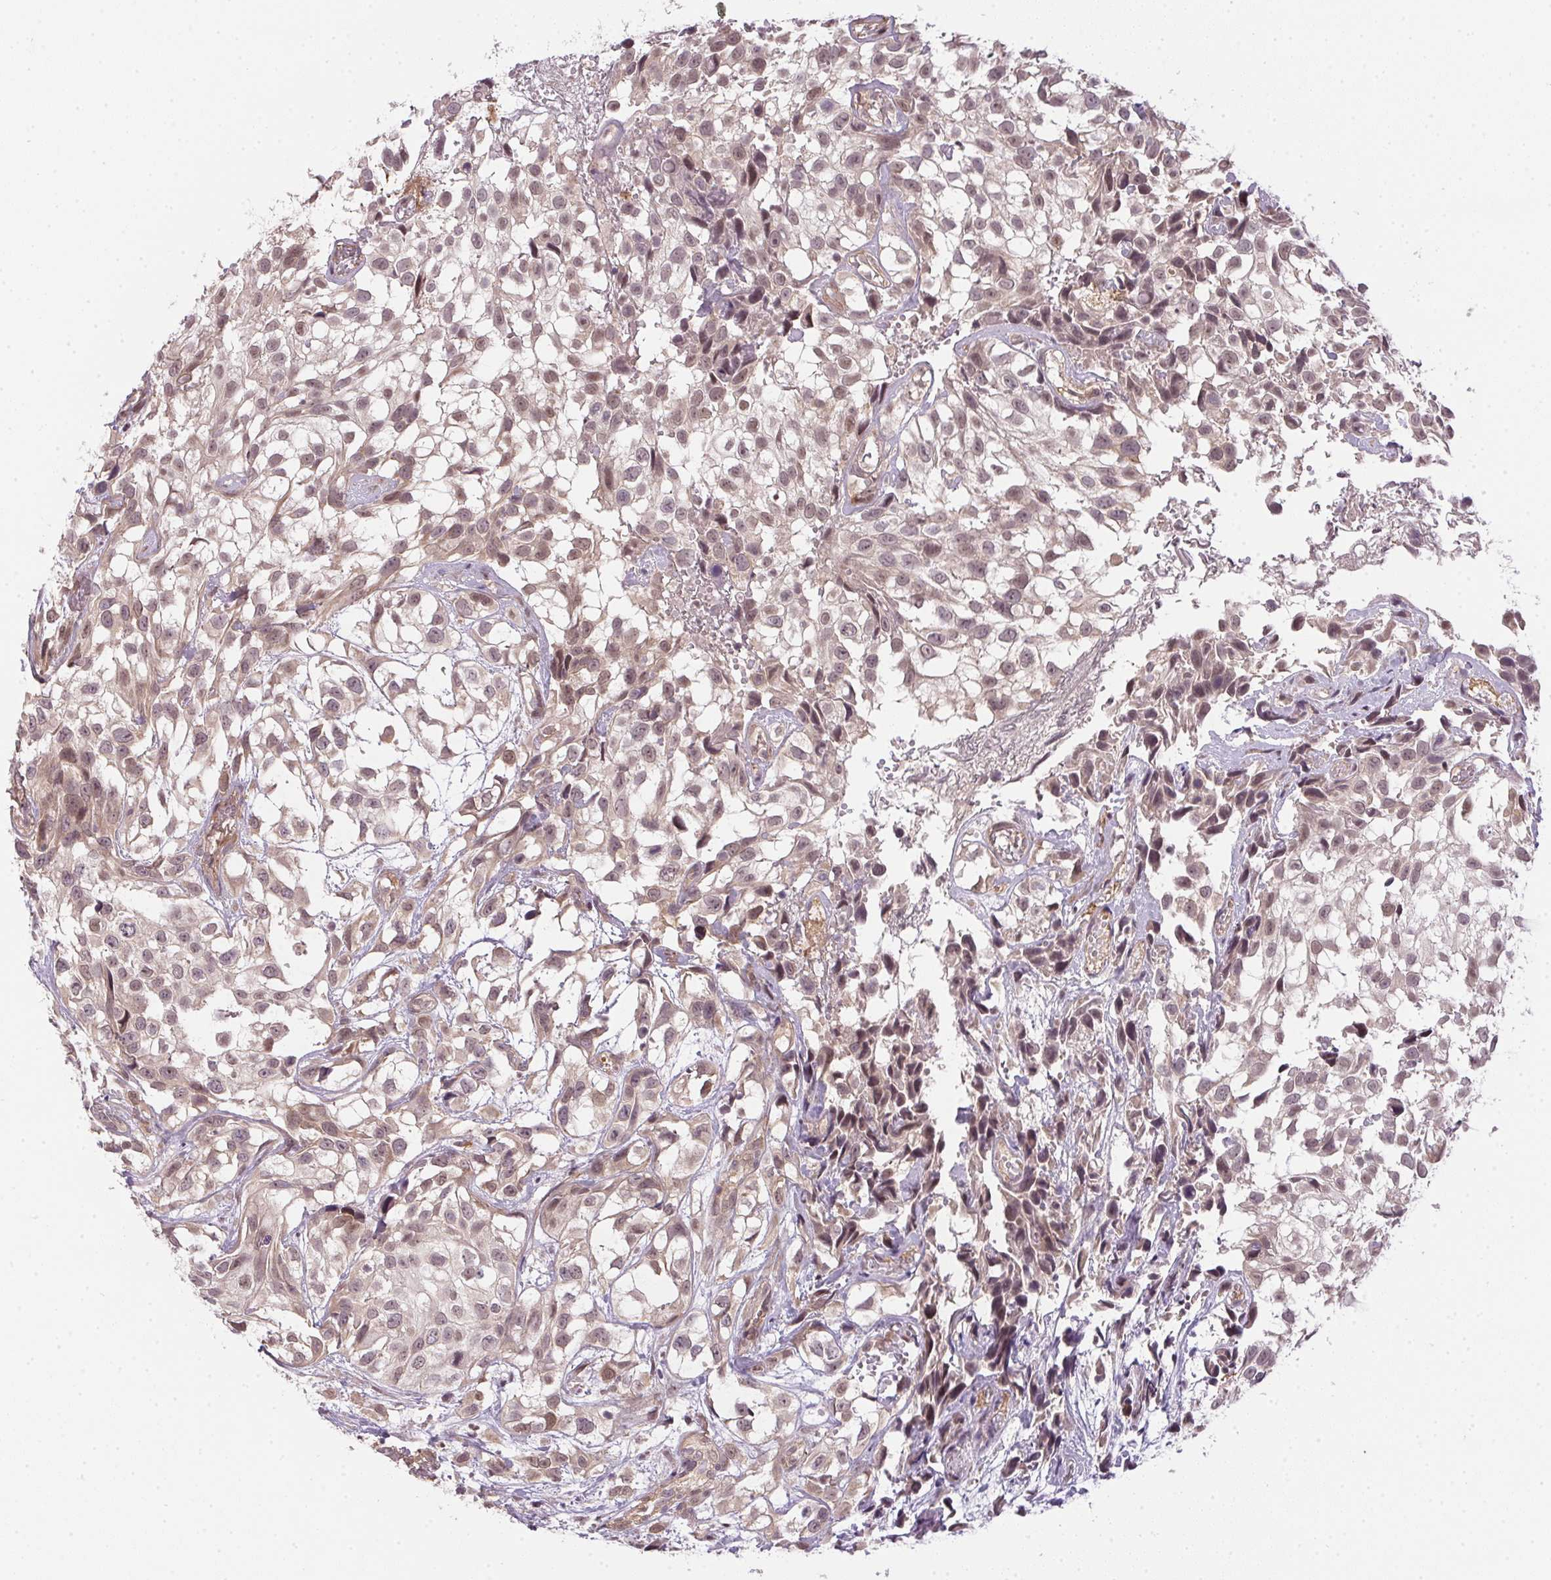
{"staining": {"intensity": "weak", "quantity": "25%-75%", "location": "cytoplasmic/membranous,nuclear"}, "tissue": "urothelial cancer", "cell_type": "Tumor cells", "image_type": "cancer", "snomed": [{"axis": "morphology", "description": "Urothelial carcinoma, High grade"}, {"axis": "topography", "description": "Urinary bladder"}], "caption": "Tumor cells show low levels of weak cytoplasmic/membranous and nuclear expression in about 25%-75% of cells in human high-grade urothelial carcinoma.", "gene": "CFAP92", "patient": {"sex": "male", "age": 56}}